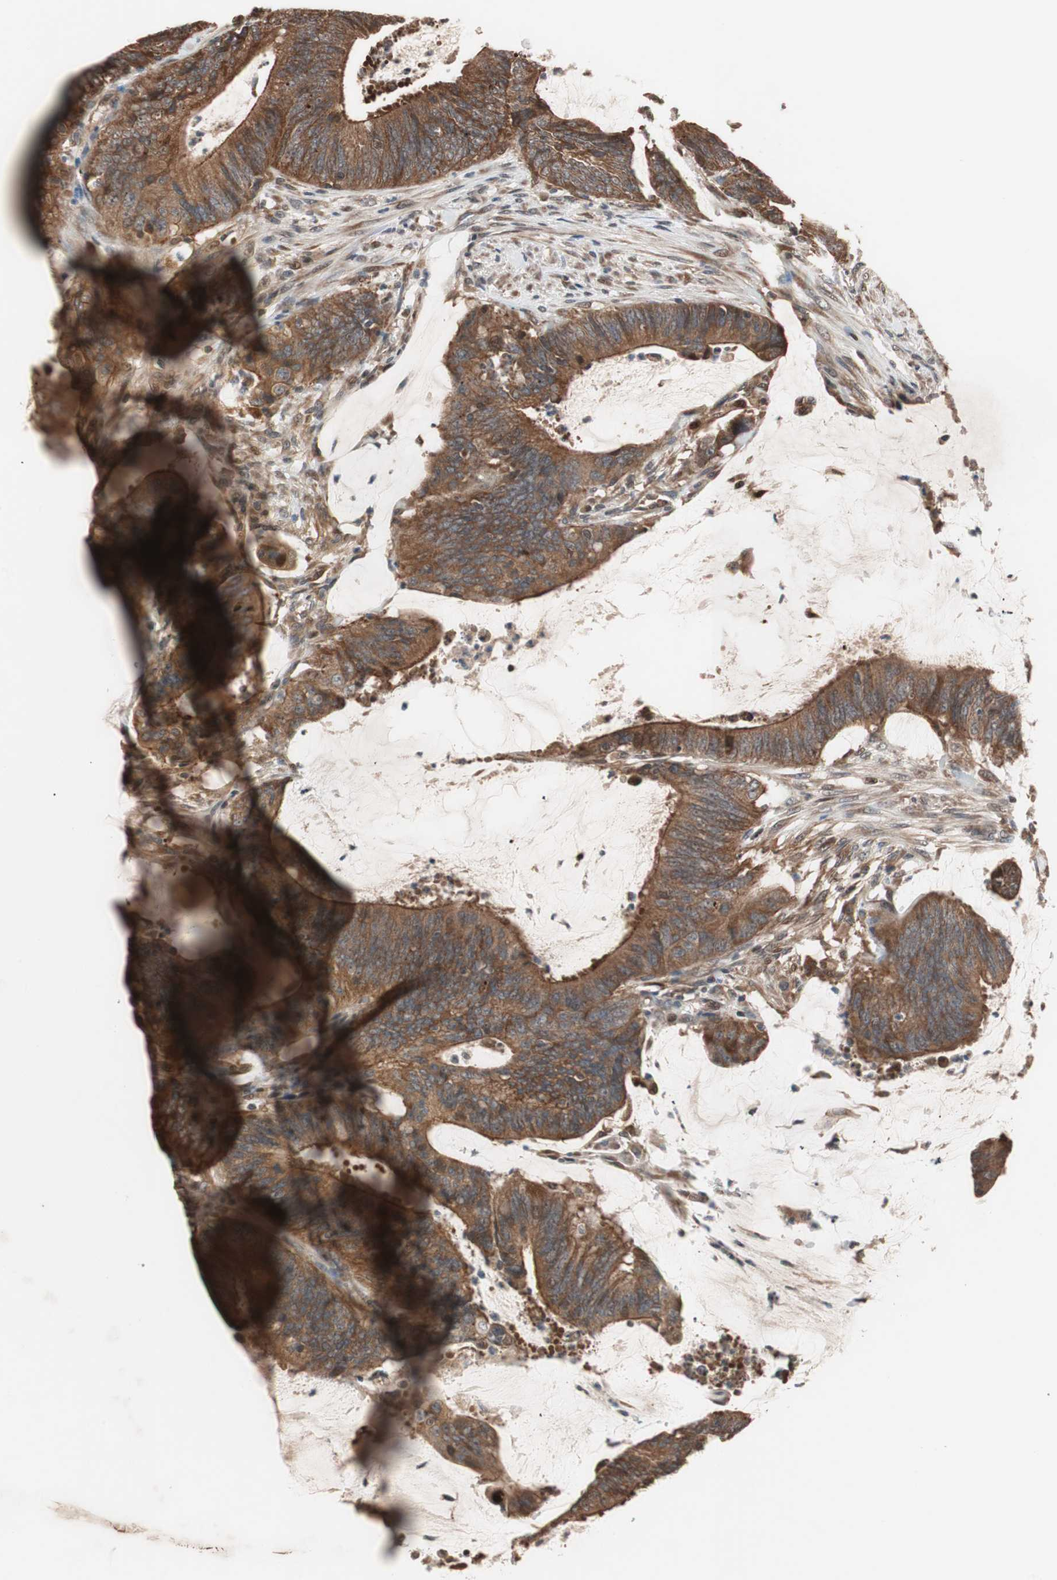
{"staining": {"intensity": "strong", "quantity": ">75%", "location": "cytoplasmic/membranous"}, "tissue": "colorectal cancer", "cell_type": "Tumor cells", "image_type": "cancer", "snomed": [{"axis": "morphology", "description": "Adenocarcinoma, NOS"}, {"axis": "topography", "description": "Rectum"}], "caption": "Brown immunohistochemical staining in human colorectal cancer demonstrates strong cytoplasmic/membranous expression in about >75% of tumor cells.", "gene": "NF2", "patient": {"sex": "female", "age": 66}}